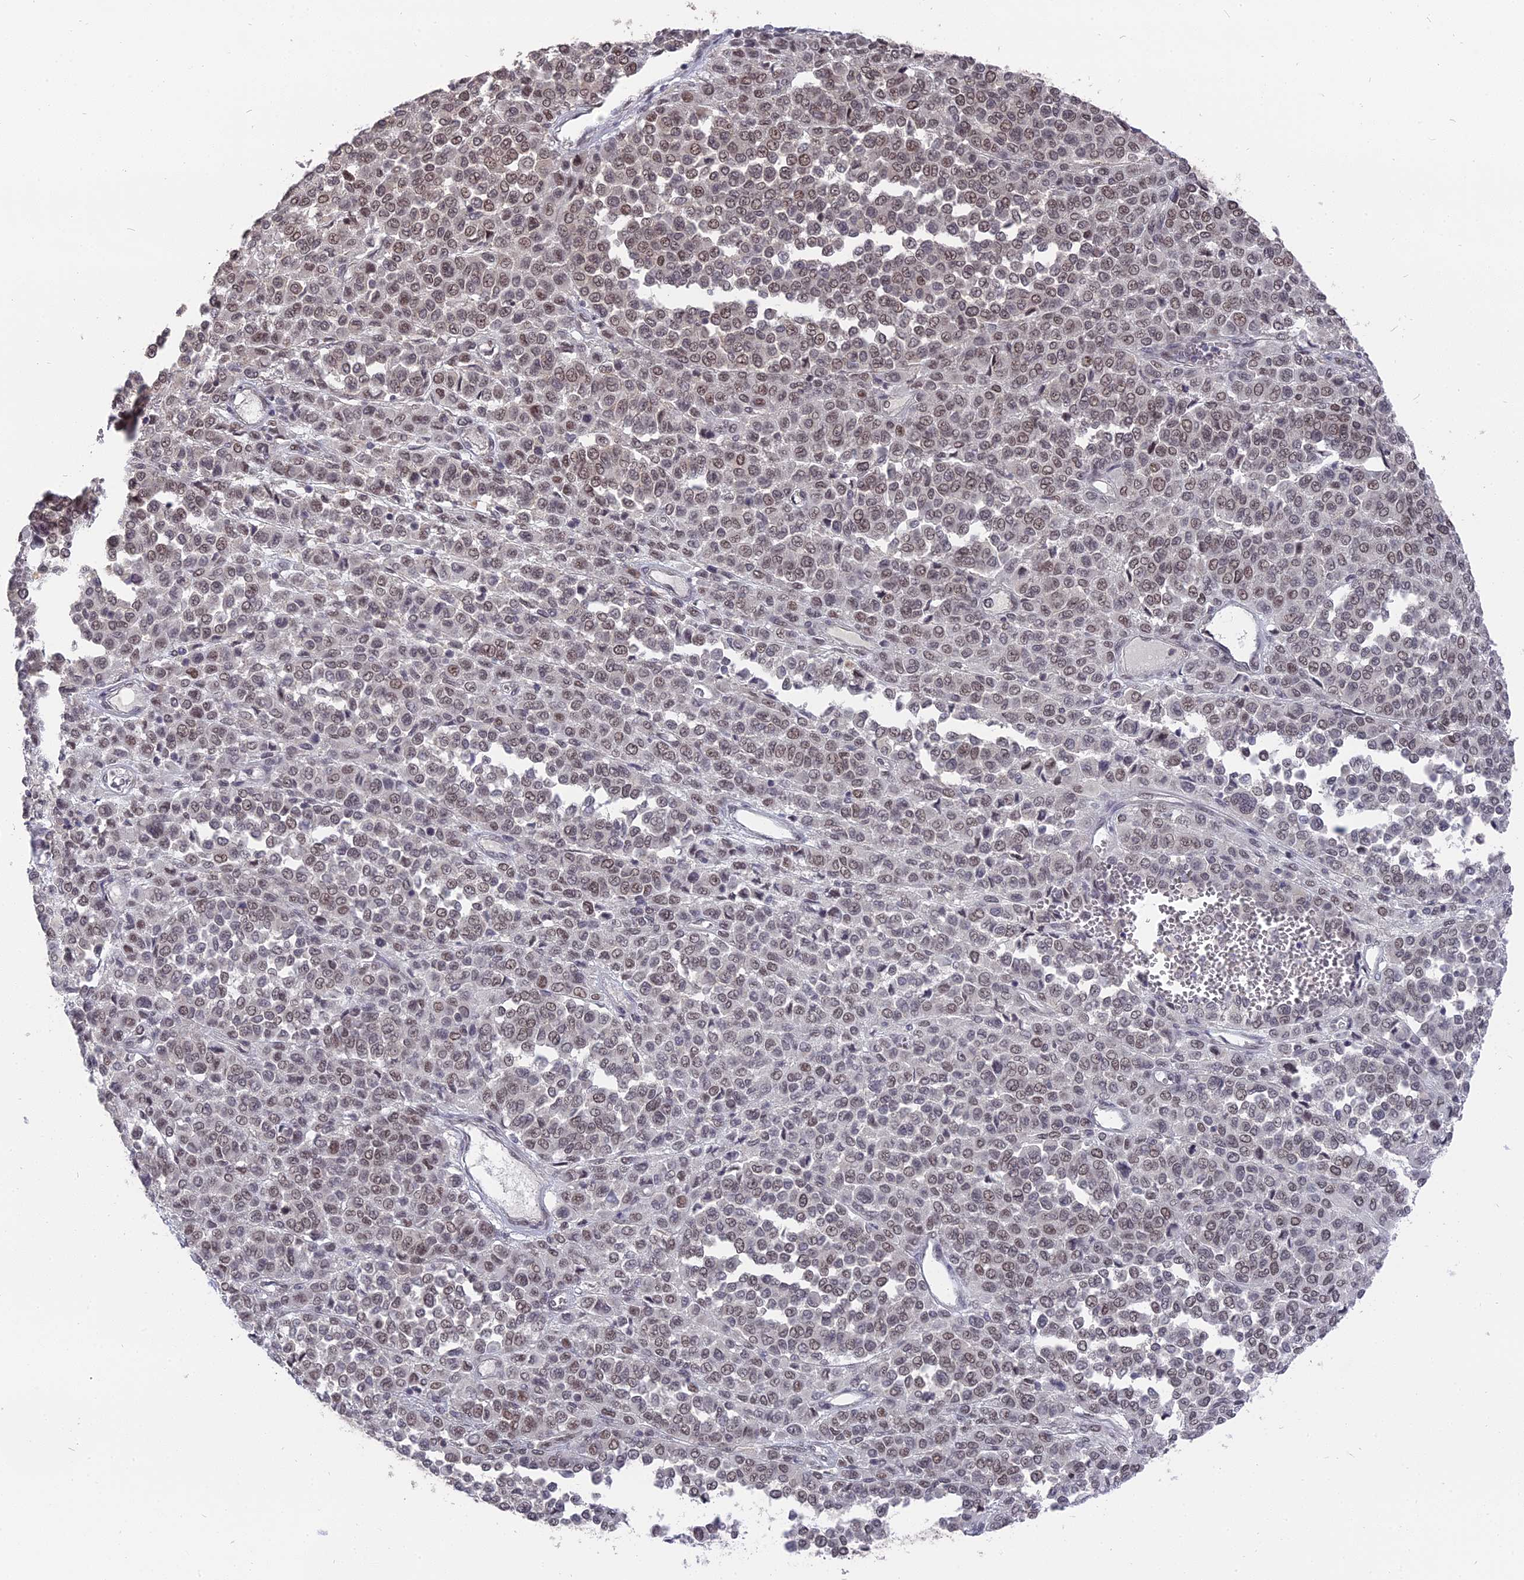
{"staining": {"intensity": "weak", "quantity": "25%-75%", "location": "nuclear"}, "tissue": "melanoma", "cell_type": "Tumor cells", "image_type": "cancer", "snomed": [{"axis": "morphology", "description": "Malignant melanoma, Metastatic site"}, {"axis": "topography", "description": "Pancreas"}], "caption": "The immunohistochemical stain labels weak nuclear staining in tumor cells of melanoma tissue.", "gene": "NR1H3", "patient": {"sex": "female", "age": 30}}